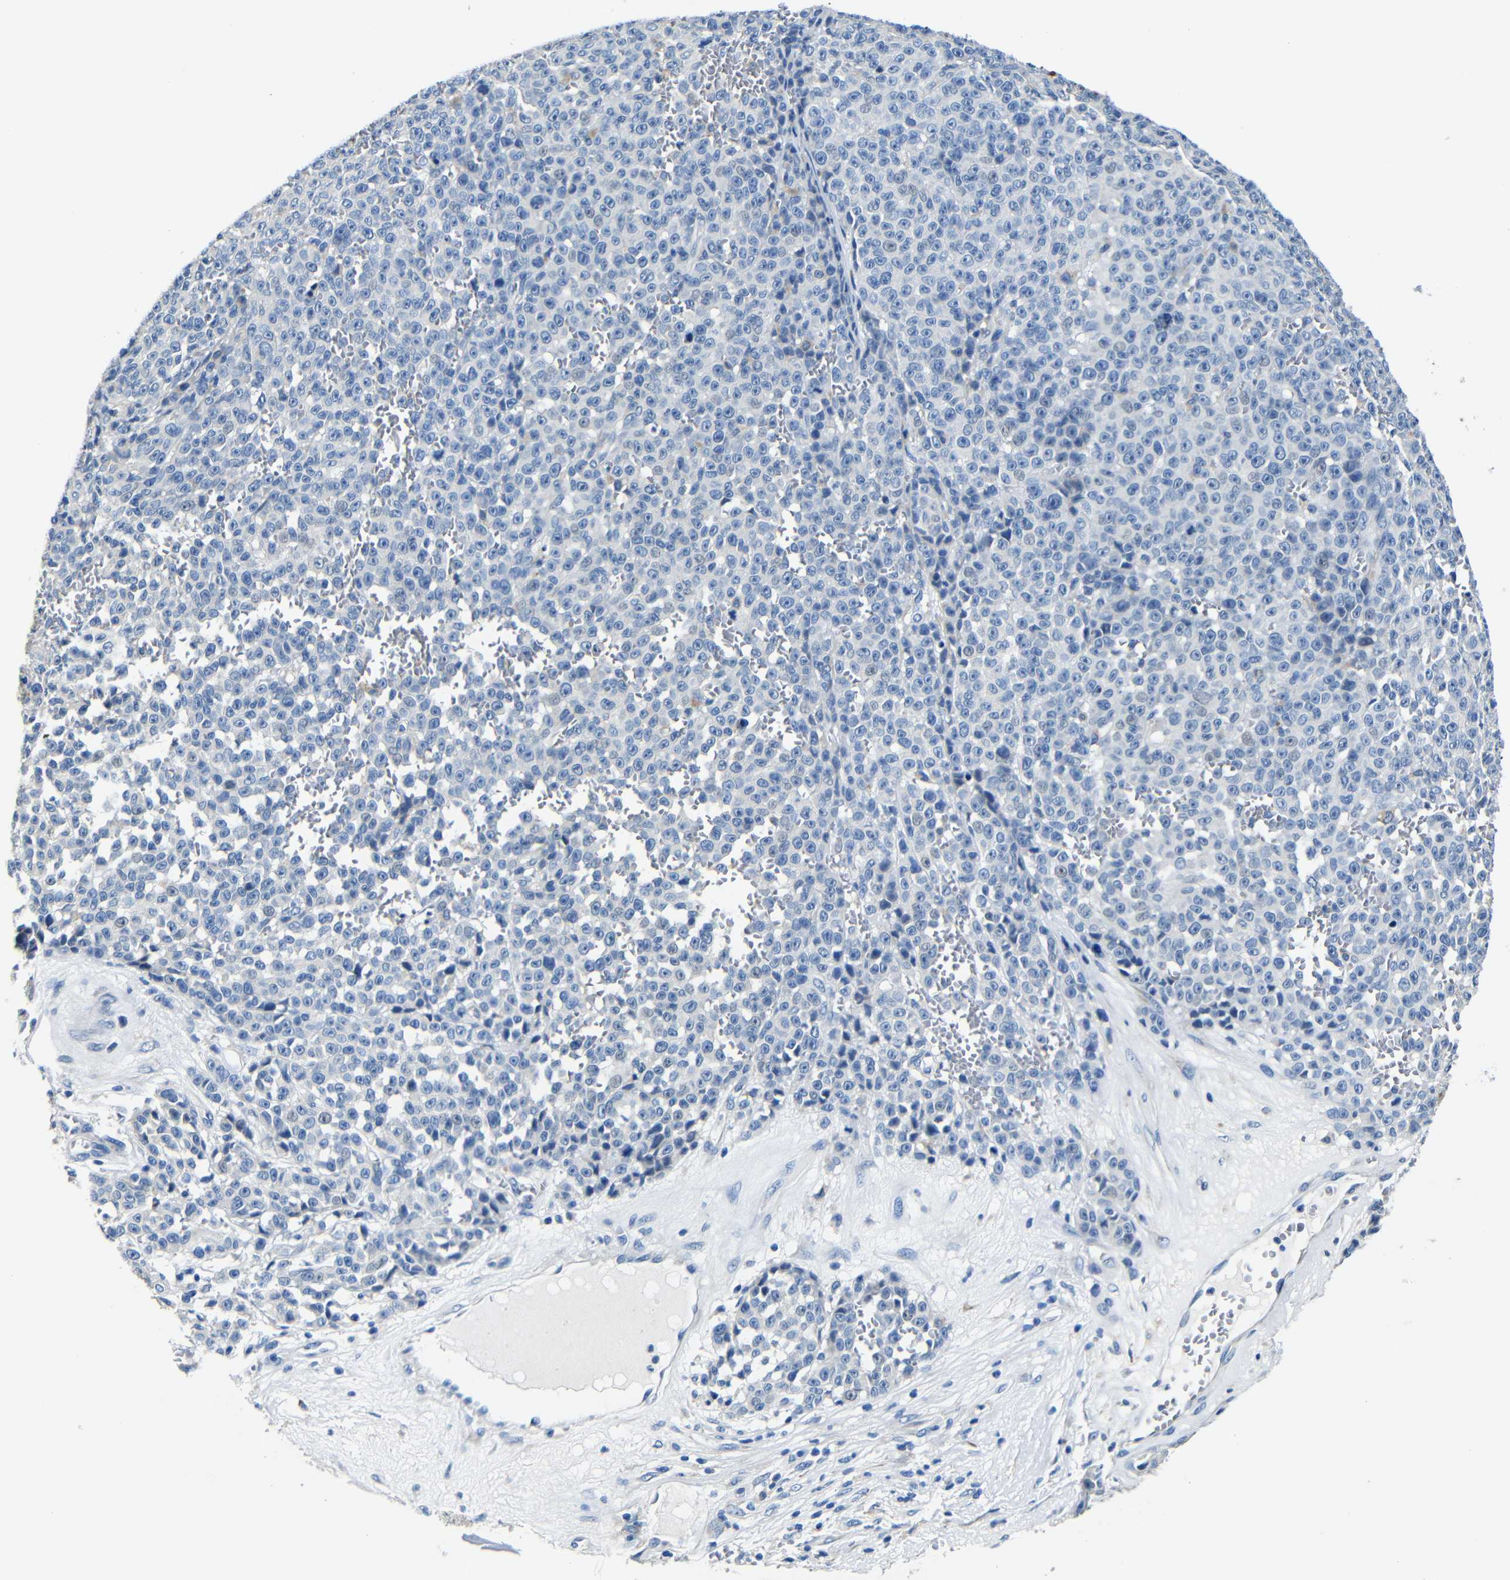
{"staining": {"intensity": "negative", "quantity": "none", "location": "none"}, "tissue": "melanoma", "cell_type": "Tumor cells", "image_type": "cancer", "snomed": [{"axis": "morphology", "description": "Malignant melanoma, NOS"}, {"axis": "topography", "description": "Skin"}], "caption": "Immunohistochemistry of malignant melanoma shows no positivity in tumor cells.", "gene": "TNFAIP1", "patient": {"sex": "female", "age": 82}}